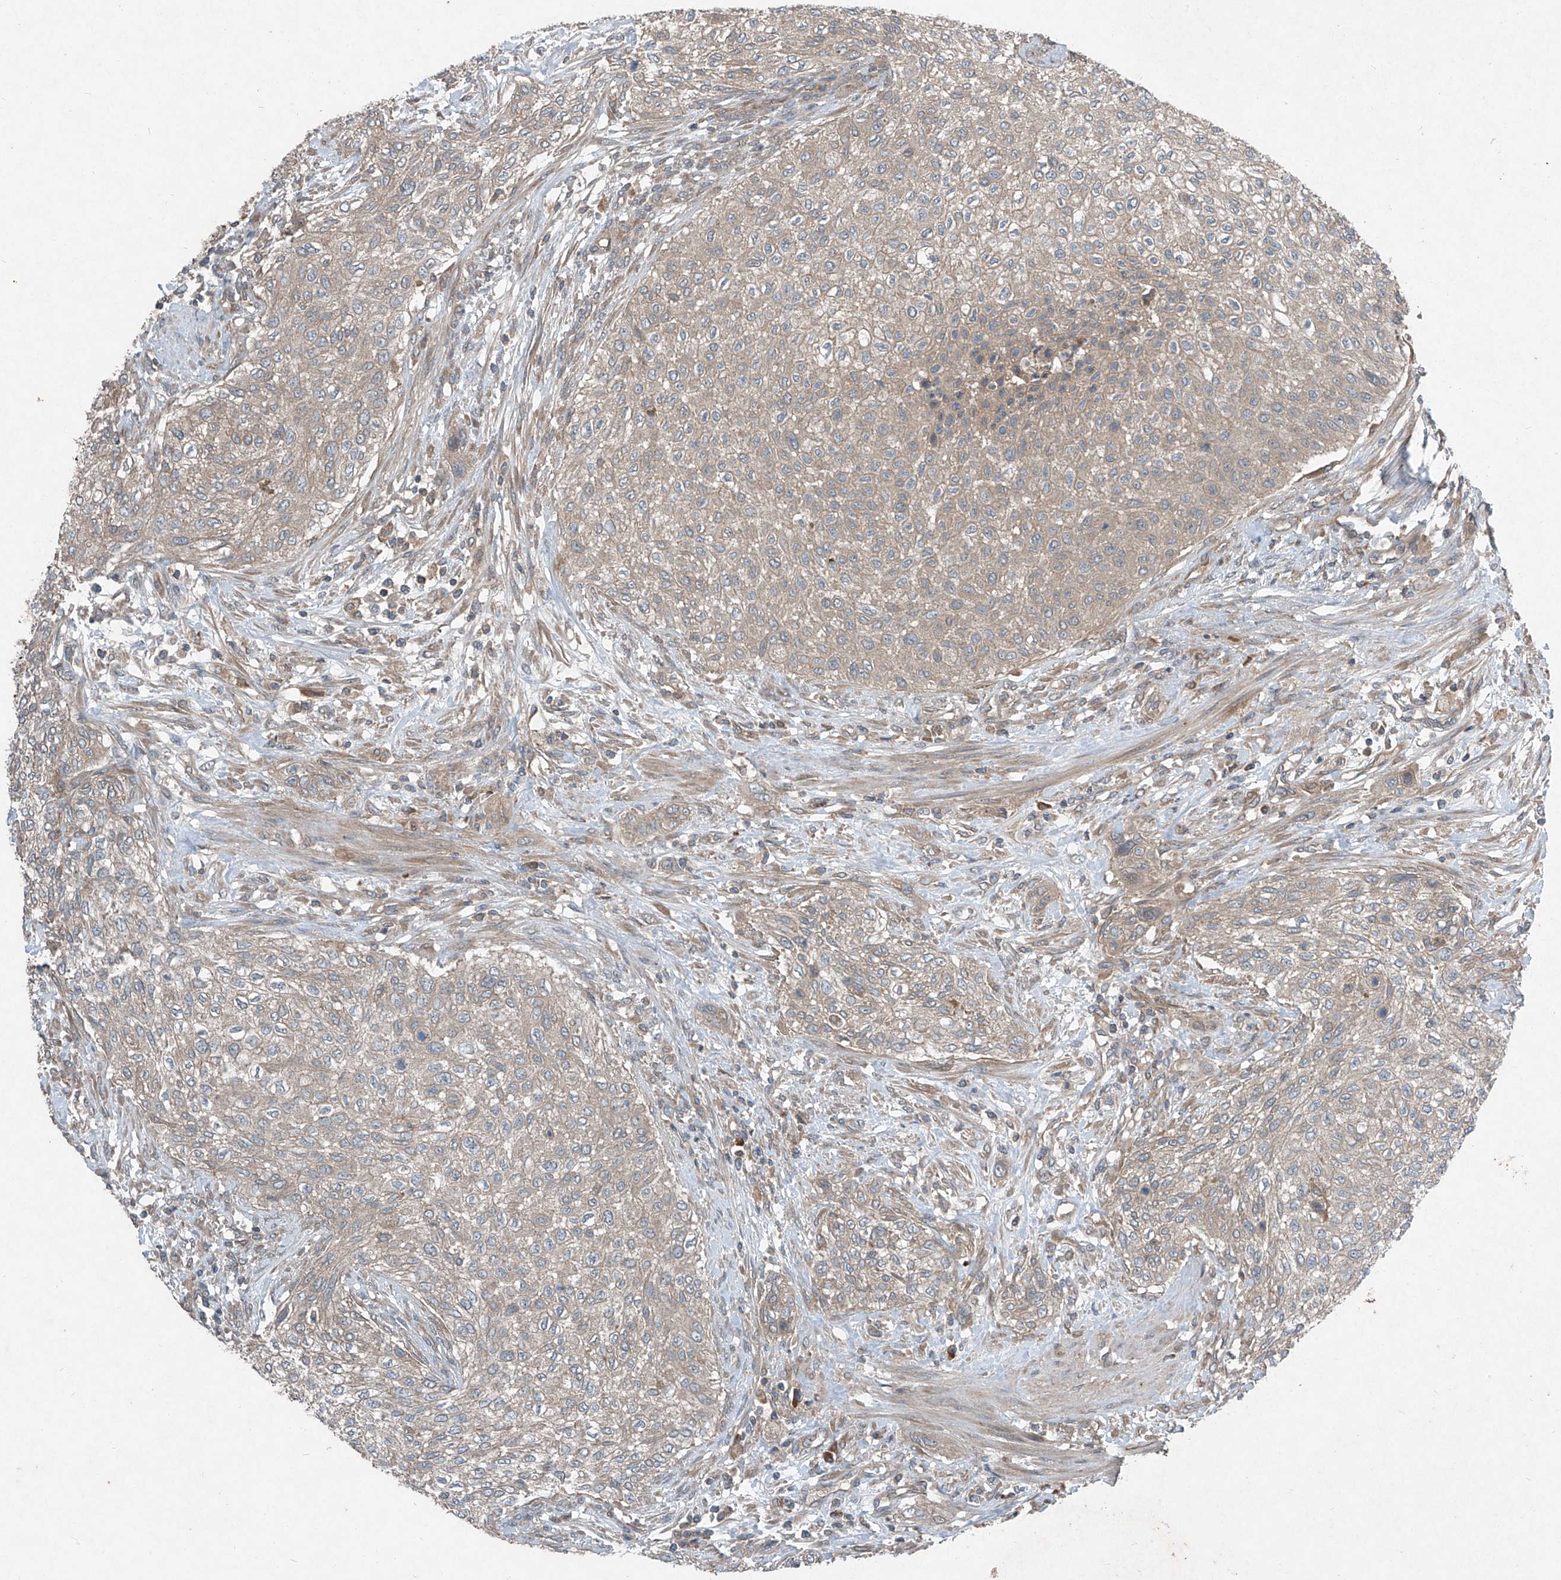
{"staining": {"intensity": "weak", "quantity": "25%-75%", "location": "cytoplasmic/membranous"}, "tissue": "urothelial cancer", "cell_type": "Tumor cells", "image_type": "cancer", "snomed": [{"axis": "morphology", "description": "Urothelial carcinoma, High grade"}, {"axis": "topography", "description": "Urinary bladder"}], "caption": "Urothelial carcinoma (high-grade) tissue reveals weak cytoplasmic/membranous positivity in approximately 25%-75% of tumor cells Ihc stains the protein of interest in brown and the nuclei are stained blue.", "gene": "FOXRED2", "patient": {"sex": "male", "age": 35}}